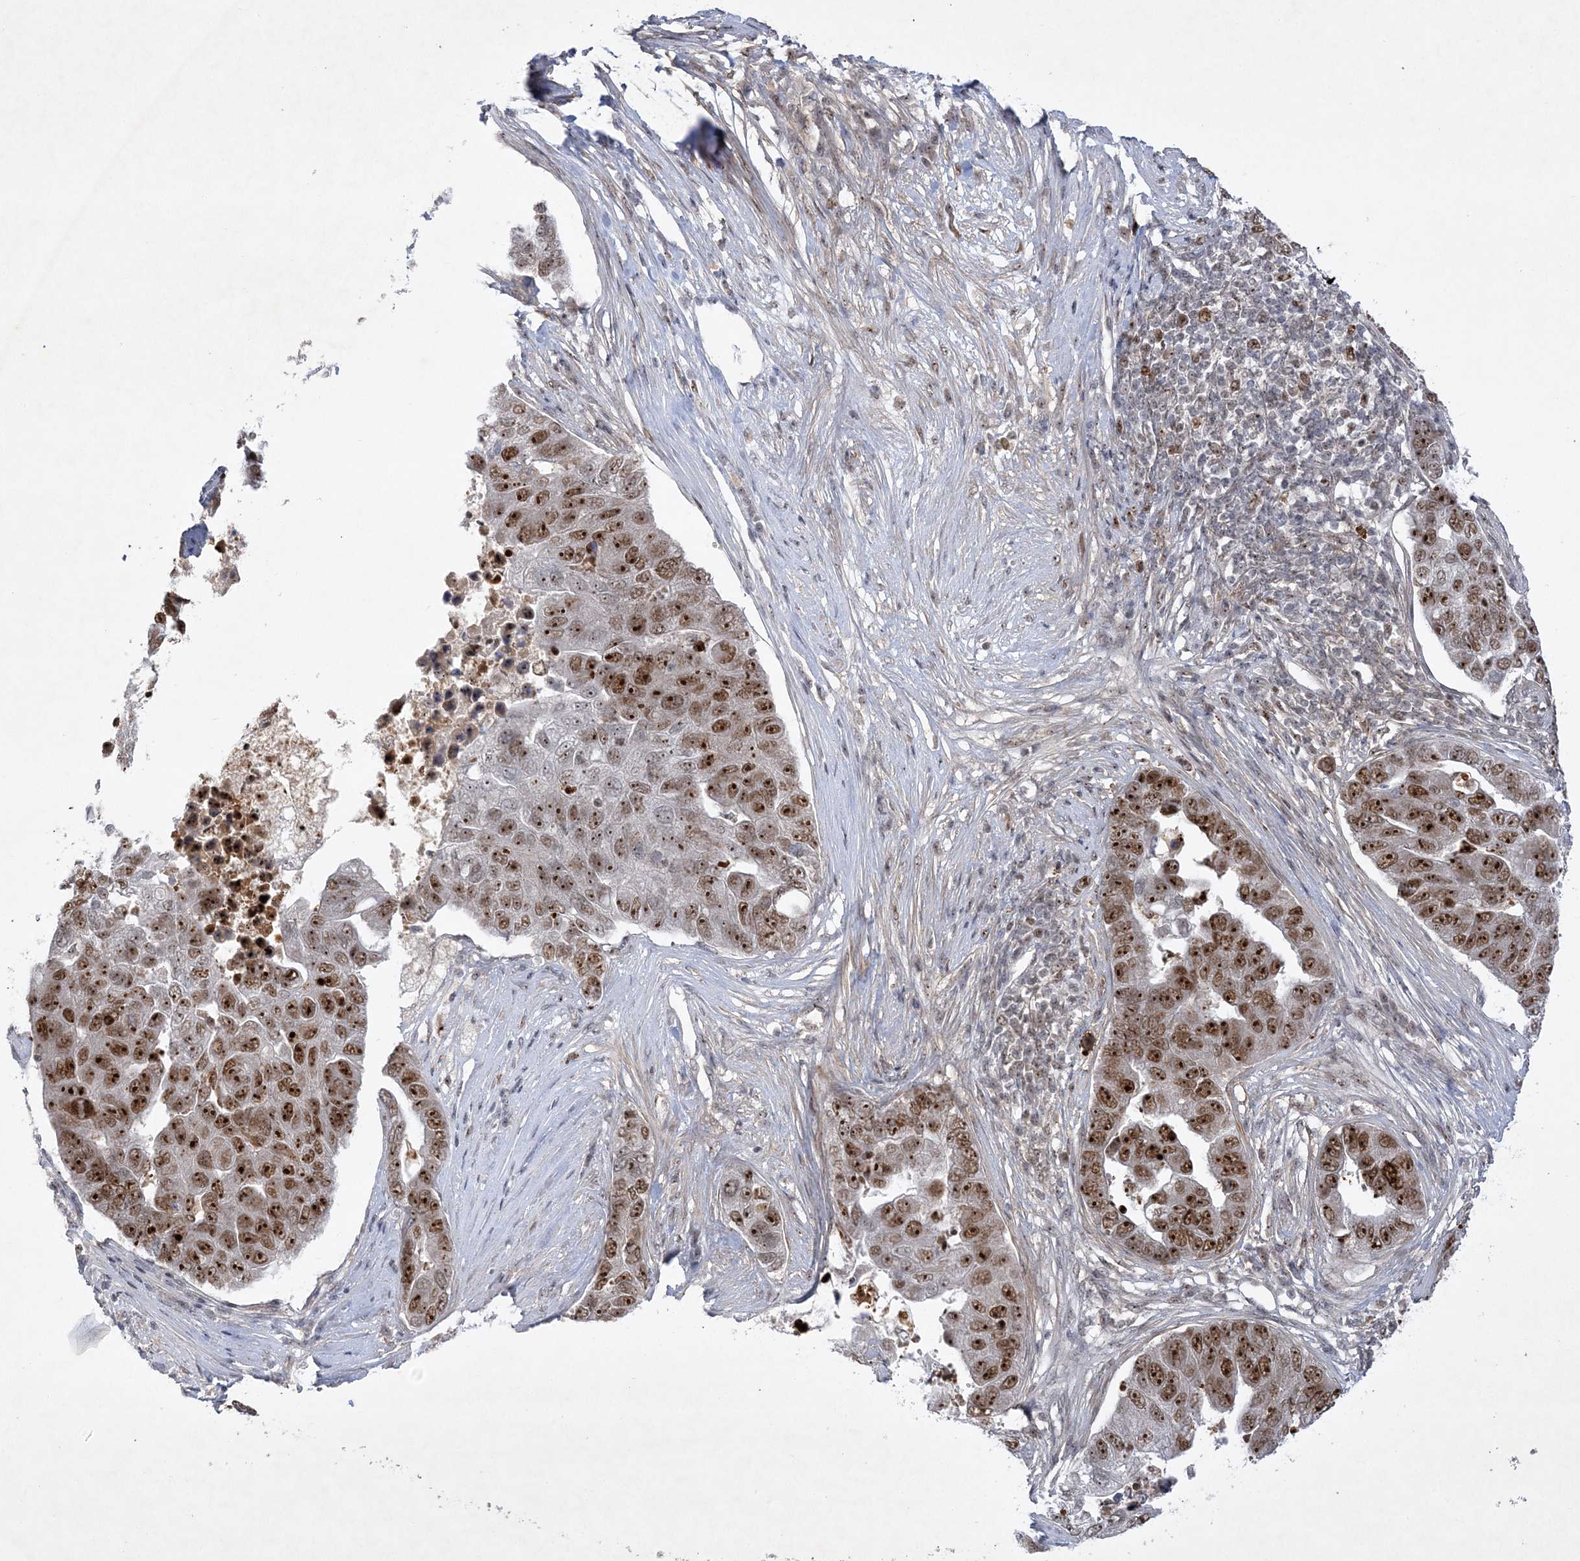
{"staining": {"intensity": "strong", "quantity": ">75%", "location": "nuclear"}, "tissue": "pancreatic cancer", "cell_type": "Tumor cells", "image_type": "cancer", "snomed": [{"axis": "morphology", "description": "Adenocarcinoma, NOS"}, {"axis": "topography", "description": "Pancreas"}], "caption": "Adenocarcinoma (pancreatic) tissue displays strong nuclear positivity in about >75% of tumor cells", "gene": "NPM3", "patient": {"sex": "female", "age": 61}}